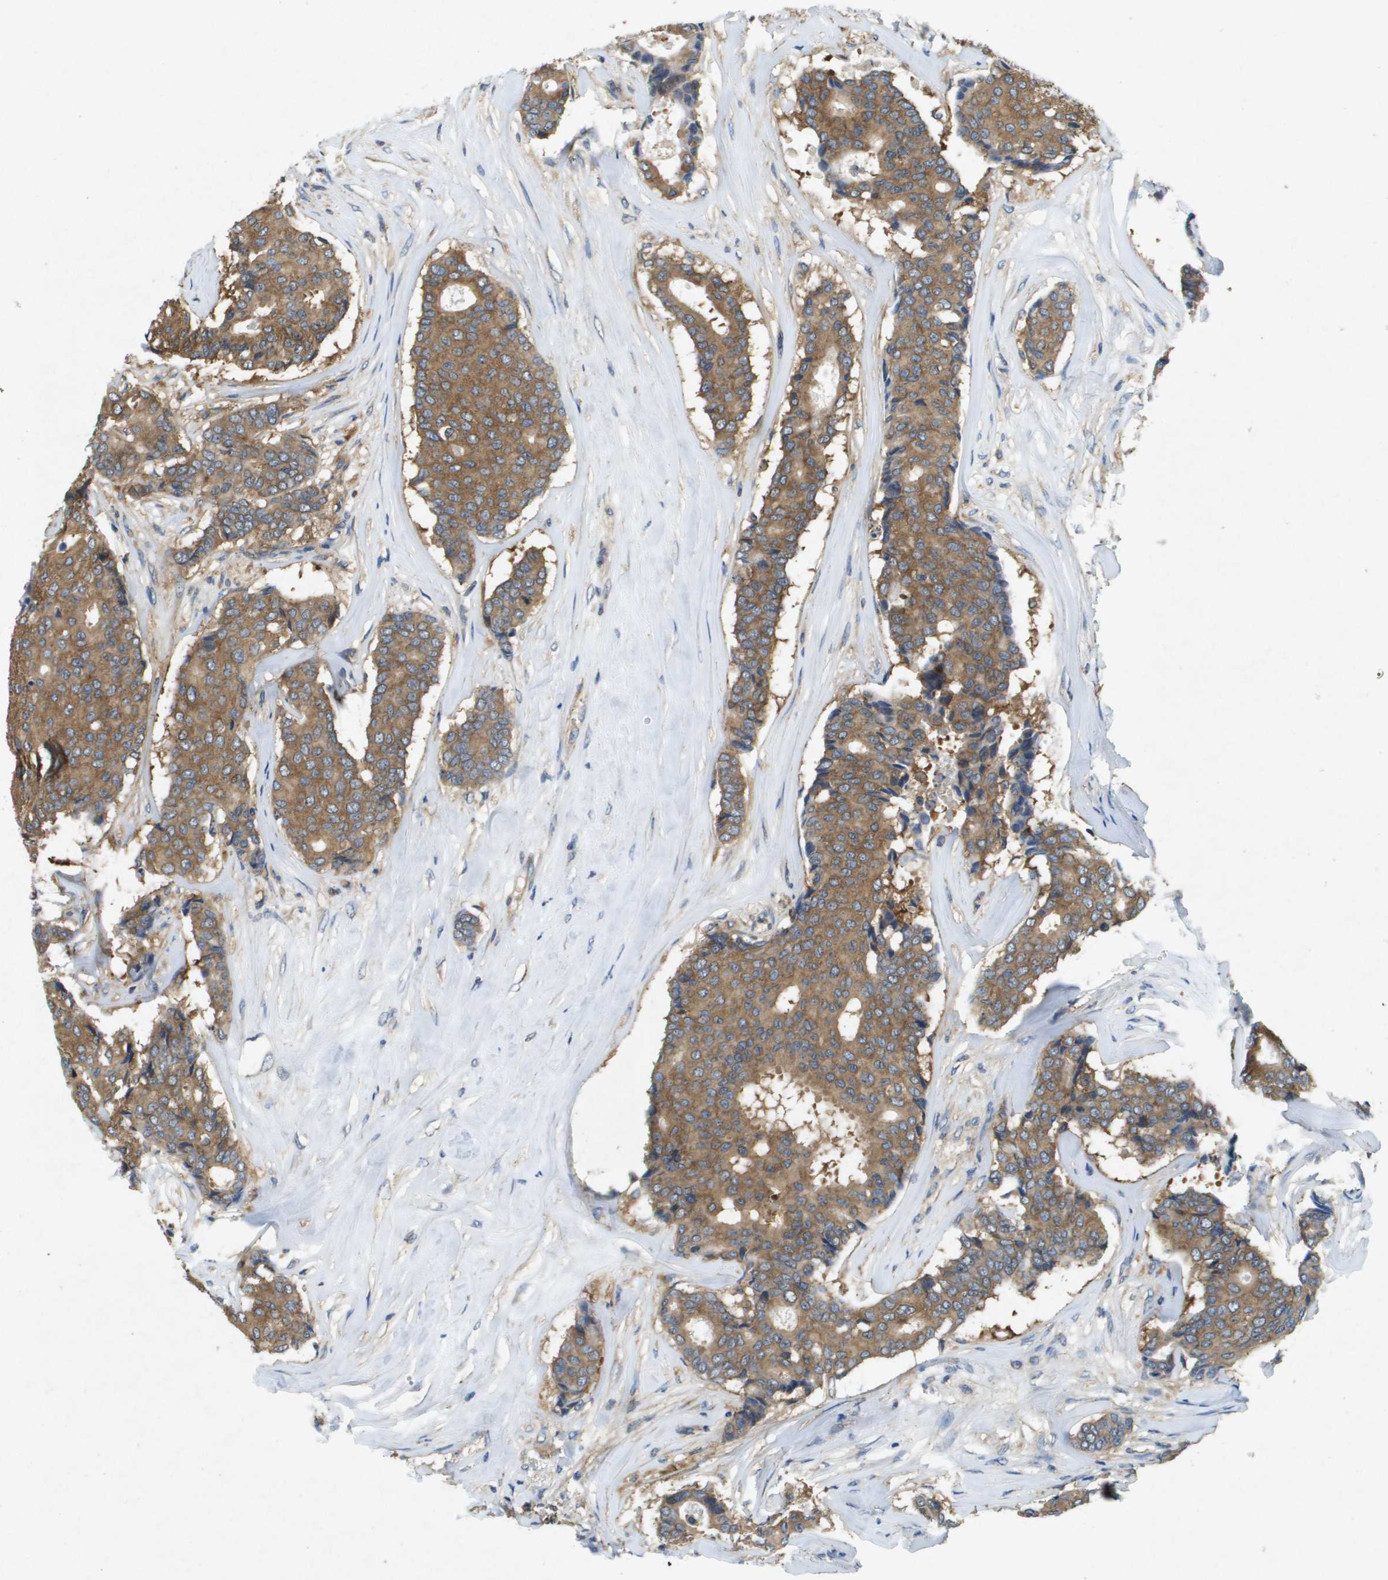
{"staining": {"intensity": "moderate", "quantity": ">75%", "location": "cytoplasmic/membranous"}, "tissue": "breast cancer", "cell_type": "Tumor cells", "image_type": "cancer", "snomed": [{"axis": "morphology", "description": "Duct carcinoma"}, {"axis": "topography", "description": "Breast"}], "caption": "Breast intraductal carcinoma was stained to show a protein in brown. There is medium levels of moderate cytoplasmic/membranous staining in about >75% of tumor cells.", "gene": "PTPRT", "patient": {"sex": "female", "age": 75}}